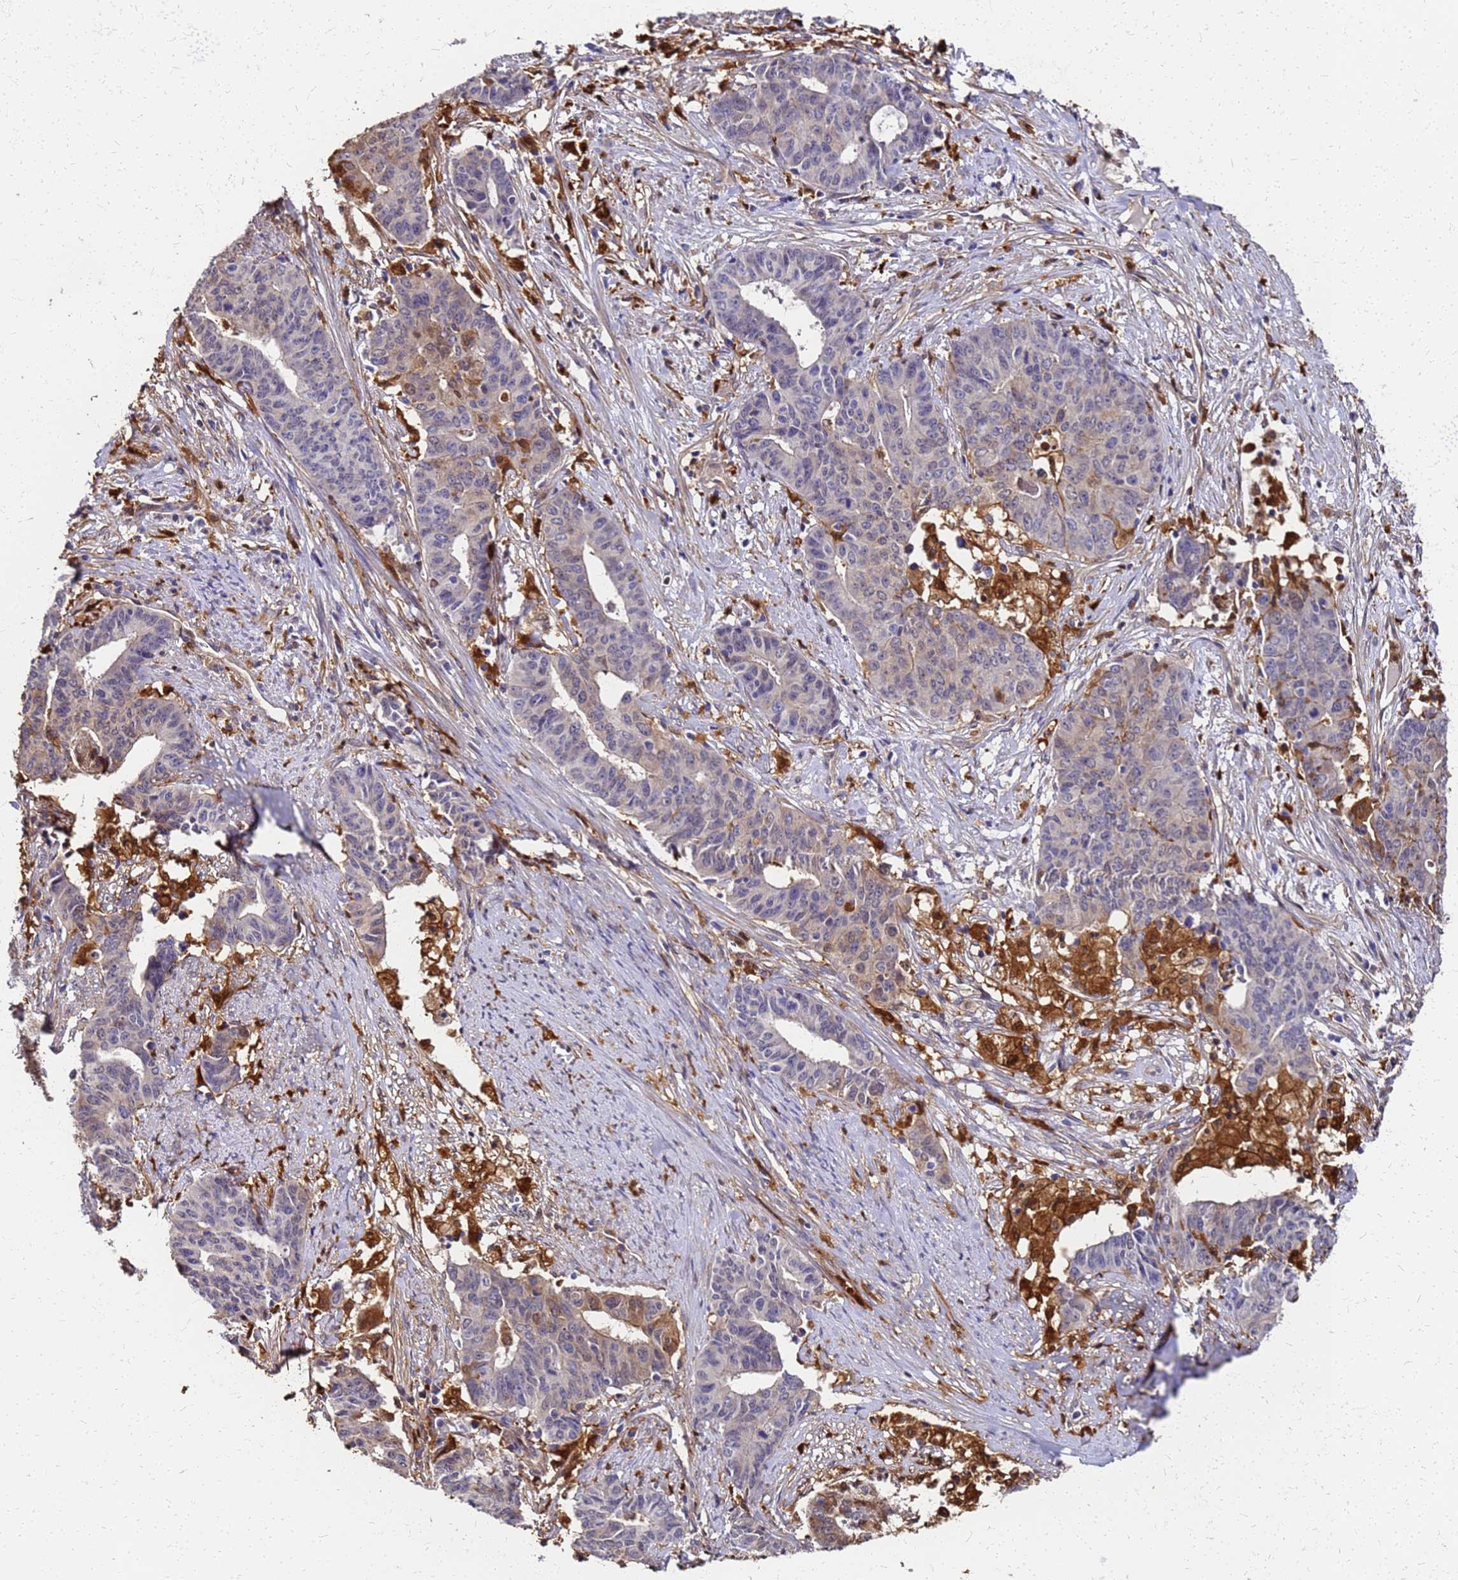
{"staining": {"intensity": "moderate", "quantity": "<25%", "location": "cytoplasmic/membranous"}, "tissue": "endometrial cancer", "cell_type": "Tumor cells", "image_type": "cancer", "snomed": [{"axis": "morphology", "description": "Adenocarcinoma, NOS"}, {"axis": "topography", "description": "Endometrium"}], "caption": "Immunohistochemical staining of human endometrial adenocarcinoma shows moderate cytoplasmic/membranous protein expression in approximately <25% of tumor cells.", "gene": "S100A11", "patient": {"sex": "female", "age": 59}}